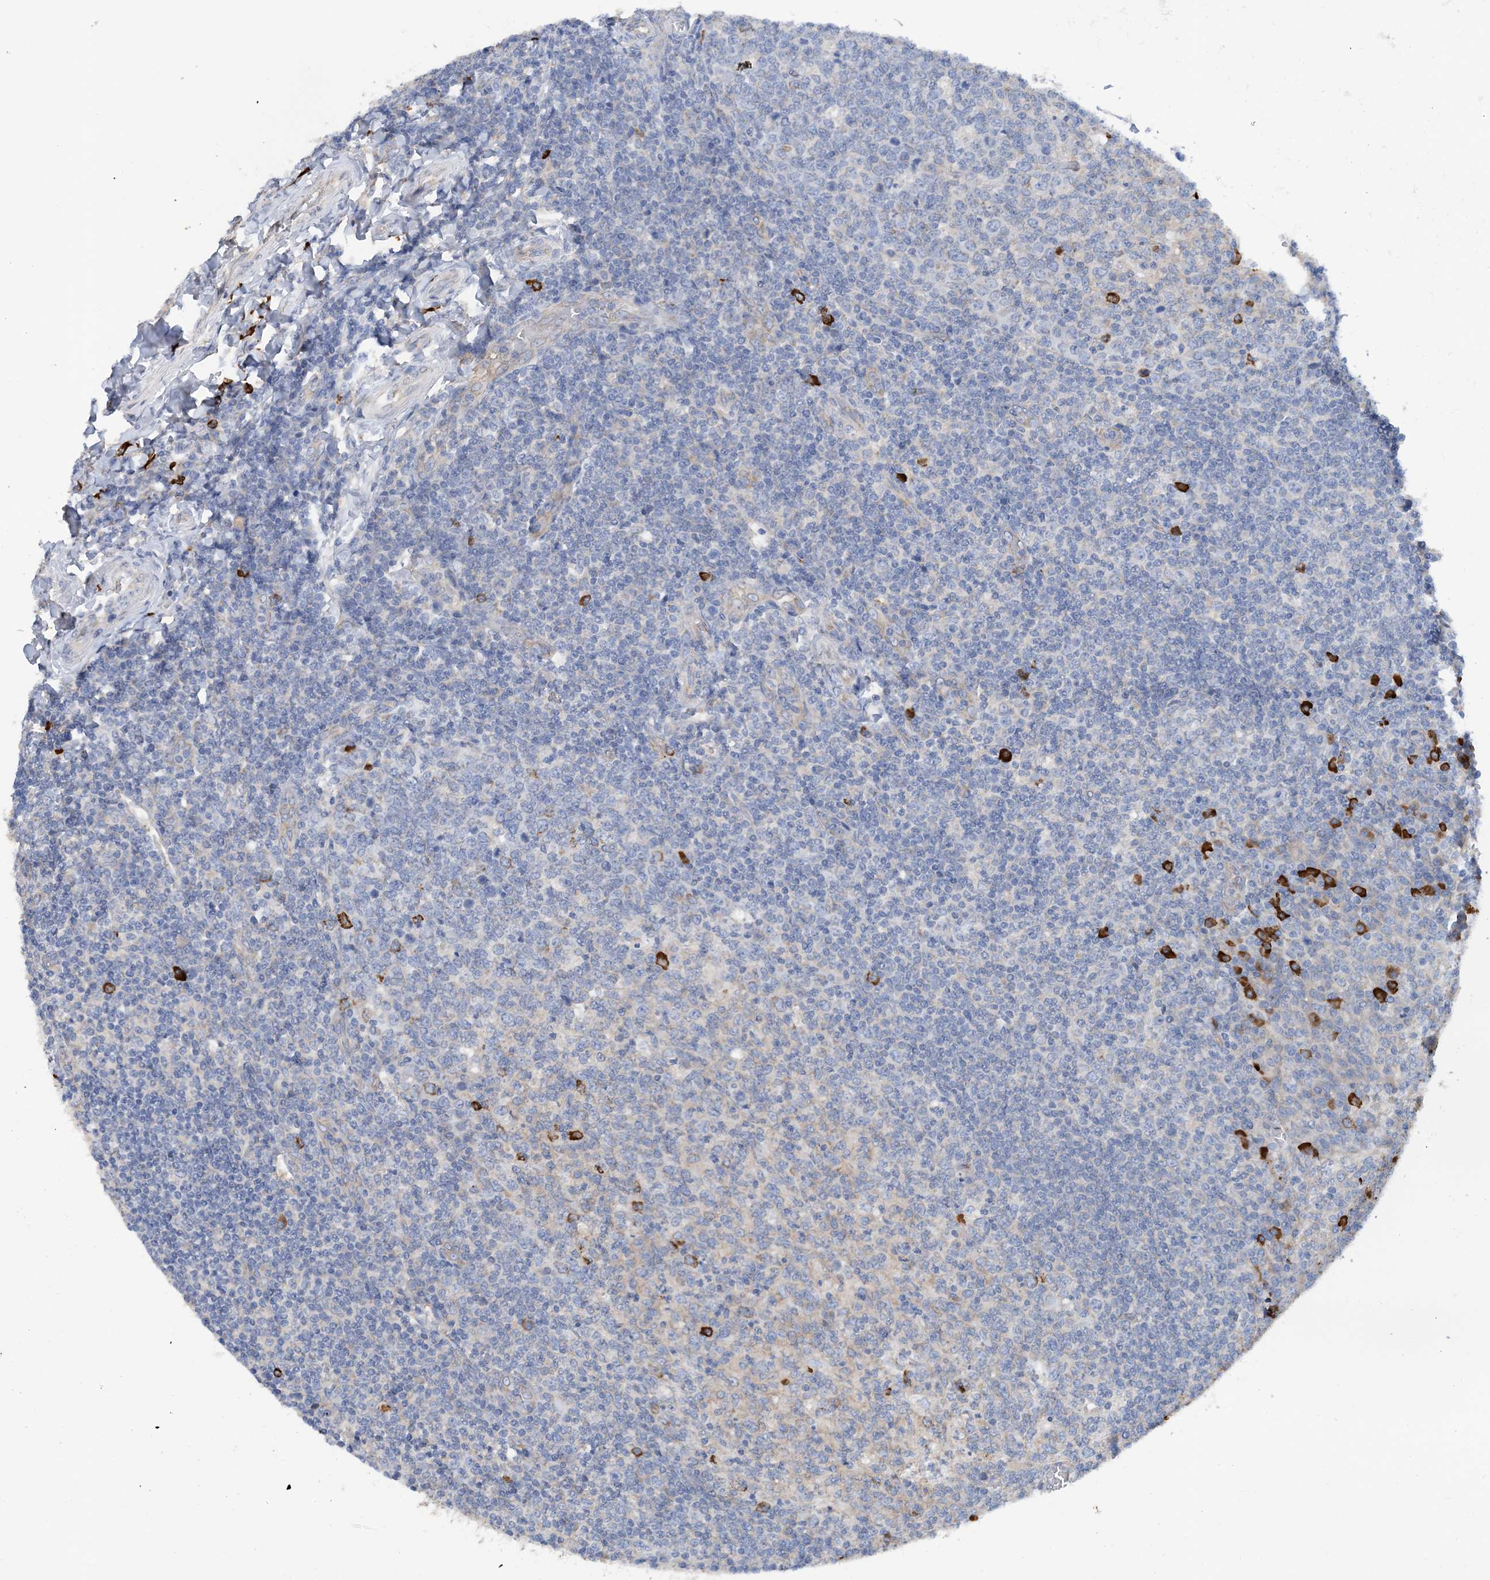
{"staining": {"intensity": "weak", "quantity": "<25%", "location": "cytoplasmic/membranous"}, "tissue": "tonsil", "cell_type": "Germinal center cells", "image_type": "normal", "snomed": [{"axis": "morphology", "description": "Normal tissue, NOS"}, {"axis": "topography", "description": "Tonsil"}], "caption": "Histopathology image shows no significant protein positivity in germinal center cells of benign tonsil. (DAB immunohistochemistry (IHC) with hematoxylin counter stain).", "gene": "SLC5A11", "patient": {"sex": "female", "age": 19}}